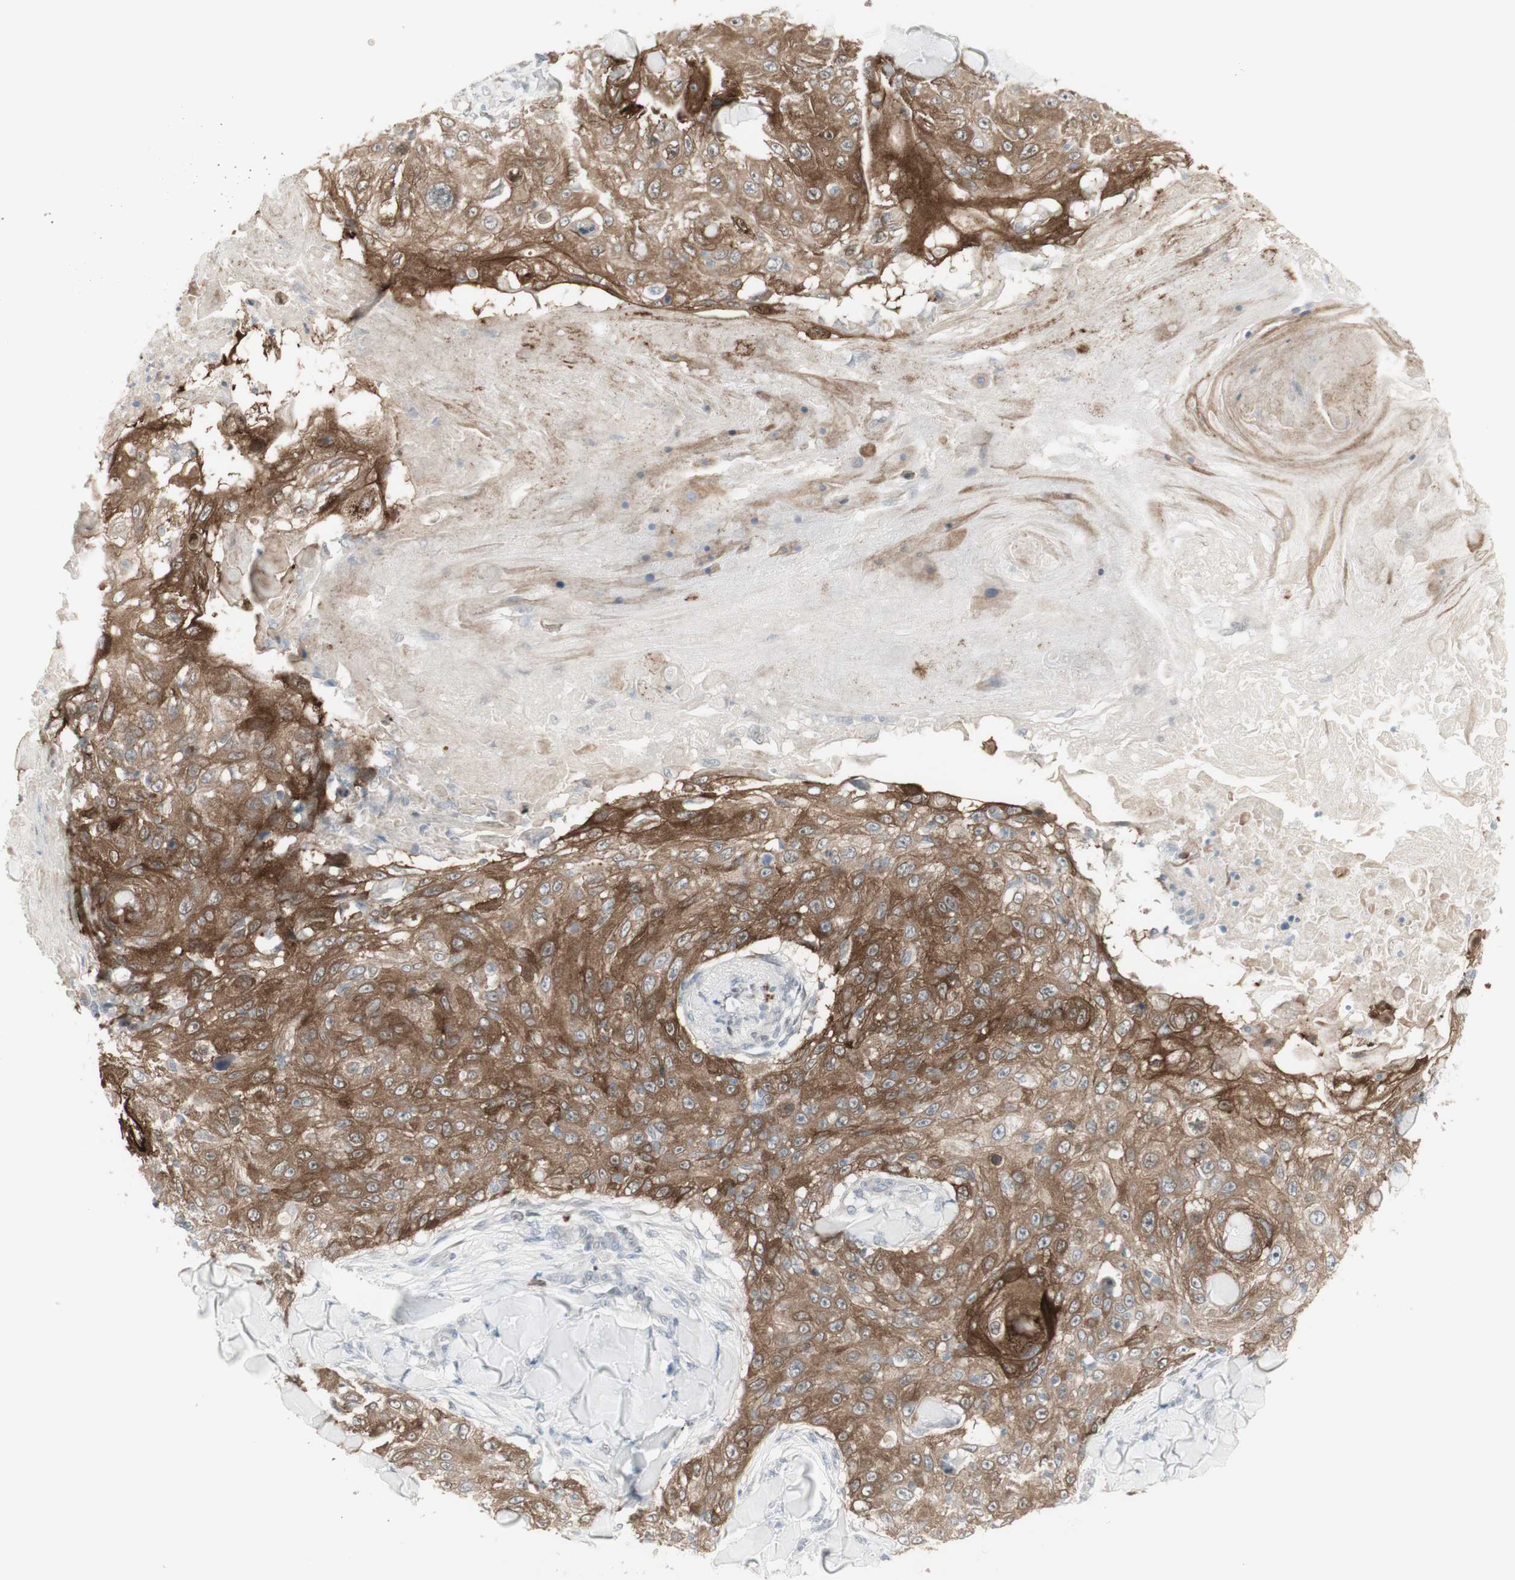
{"staining": {"intensity": "moderate", "quantity": ">75%", "location": "cytoplasmic/membranous"}, "tissue": "skin cancer", "cell_type": "Tumor cells", "image_type": "cancer", "snomed": [{"axis": "morphology", "description": "Squamous cell carcinoma, NOS"}, {"axis": "topography", "description": "Skin"}], "caption": "A photomicrograph showing moderate cytoplasmic/membranous staining in approximately >75% of tumor cells in skin cancer (squamous cell carcinoma), as visualized by brown immunohistochemical staining.", "gene": "C1orf116", "patient": {"sex": "male", "age": 86}}